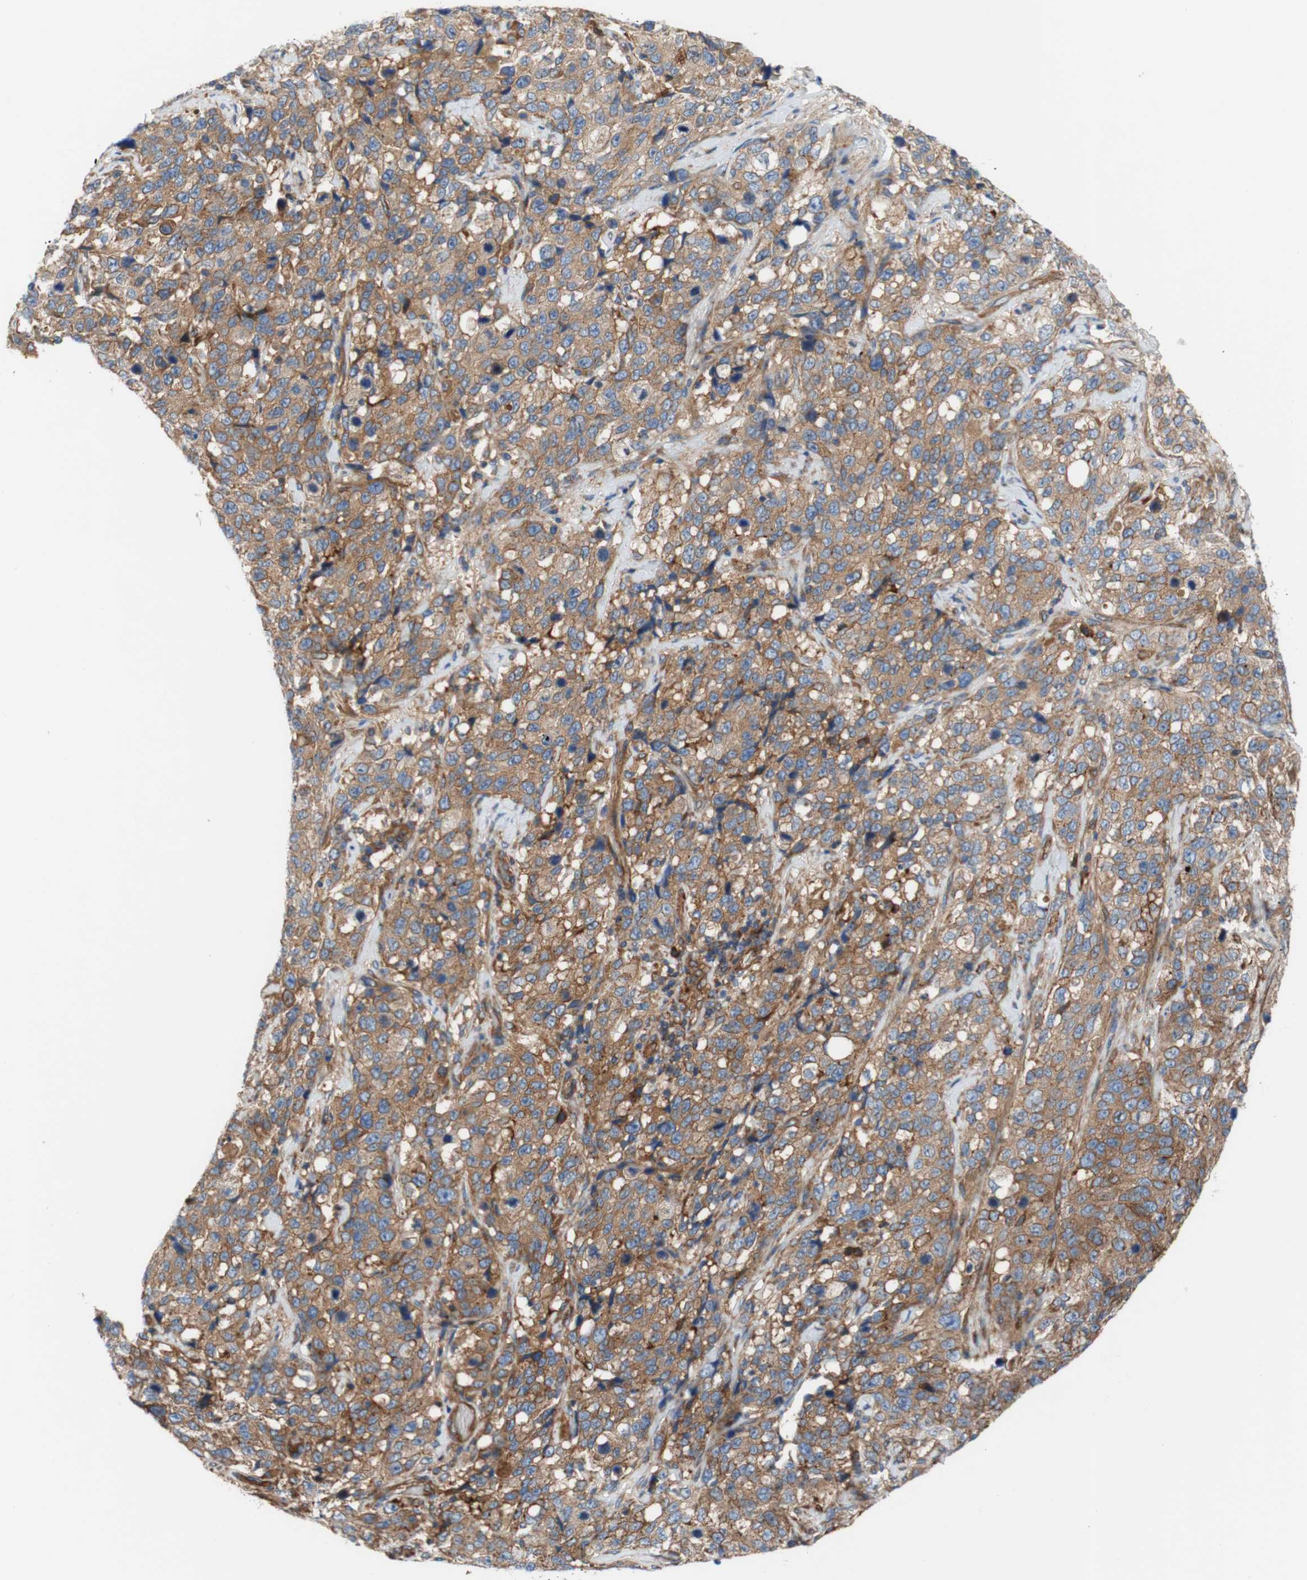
{"staining": {"intensity": "weak", "quantity": ">75%", "location": "cytoplasmic/membranous"}, "tissue": "stomach cancer", "cell_type": "Tumor cells", "image_type": "cancer", "snomed": [{"axis": "morphology", "description": "Normal tissue, NOS"}, {"axis": "morphology", "description": "Adenocarcinoma, NOS"}, {"axis": "topography", "description": "Stomach"}], "caption": "Immunohistochemistry (IHC) (DAB) staining of human stomach cancer (adenocarcinoma) shows weak cytoplasmic/membranous protein expression in about >75% of tumor cells.", "gene": "STOM", "patient": {"sex": "male", "age": 48}}